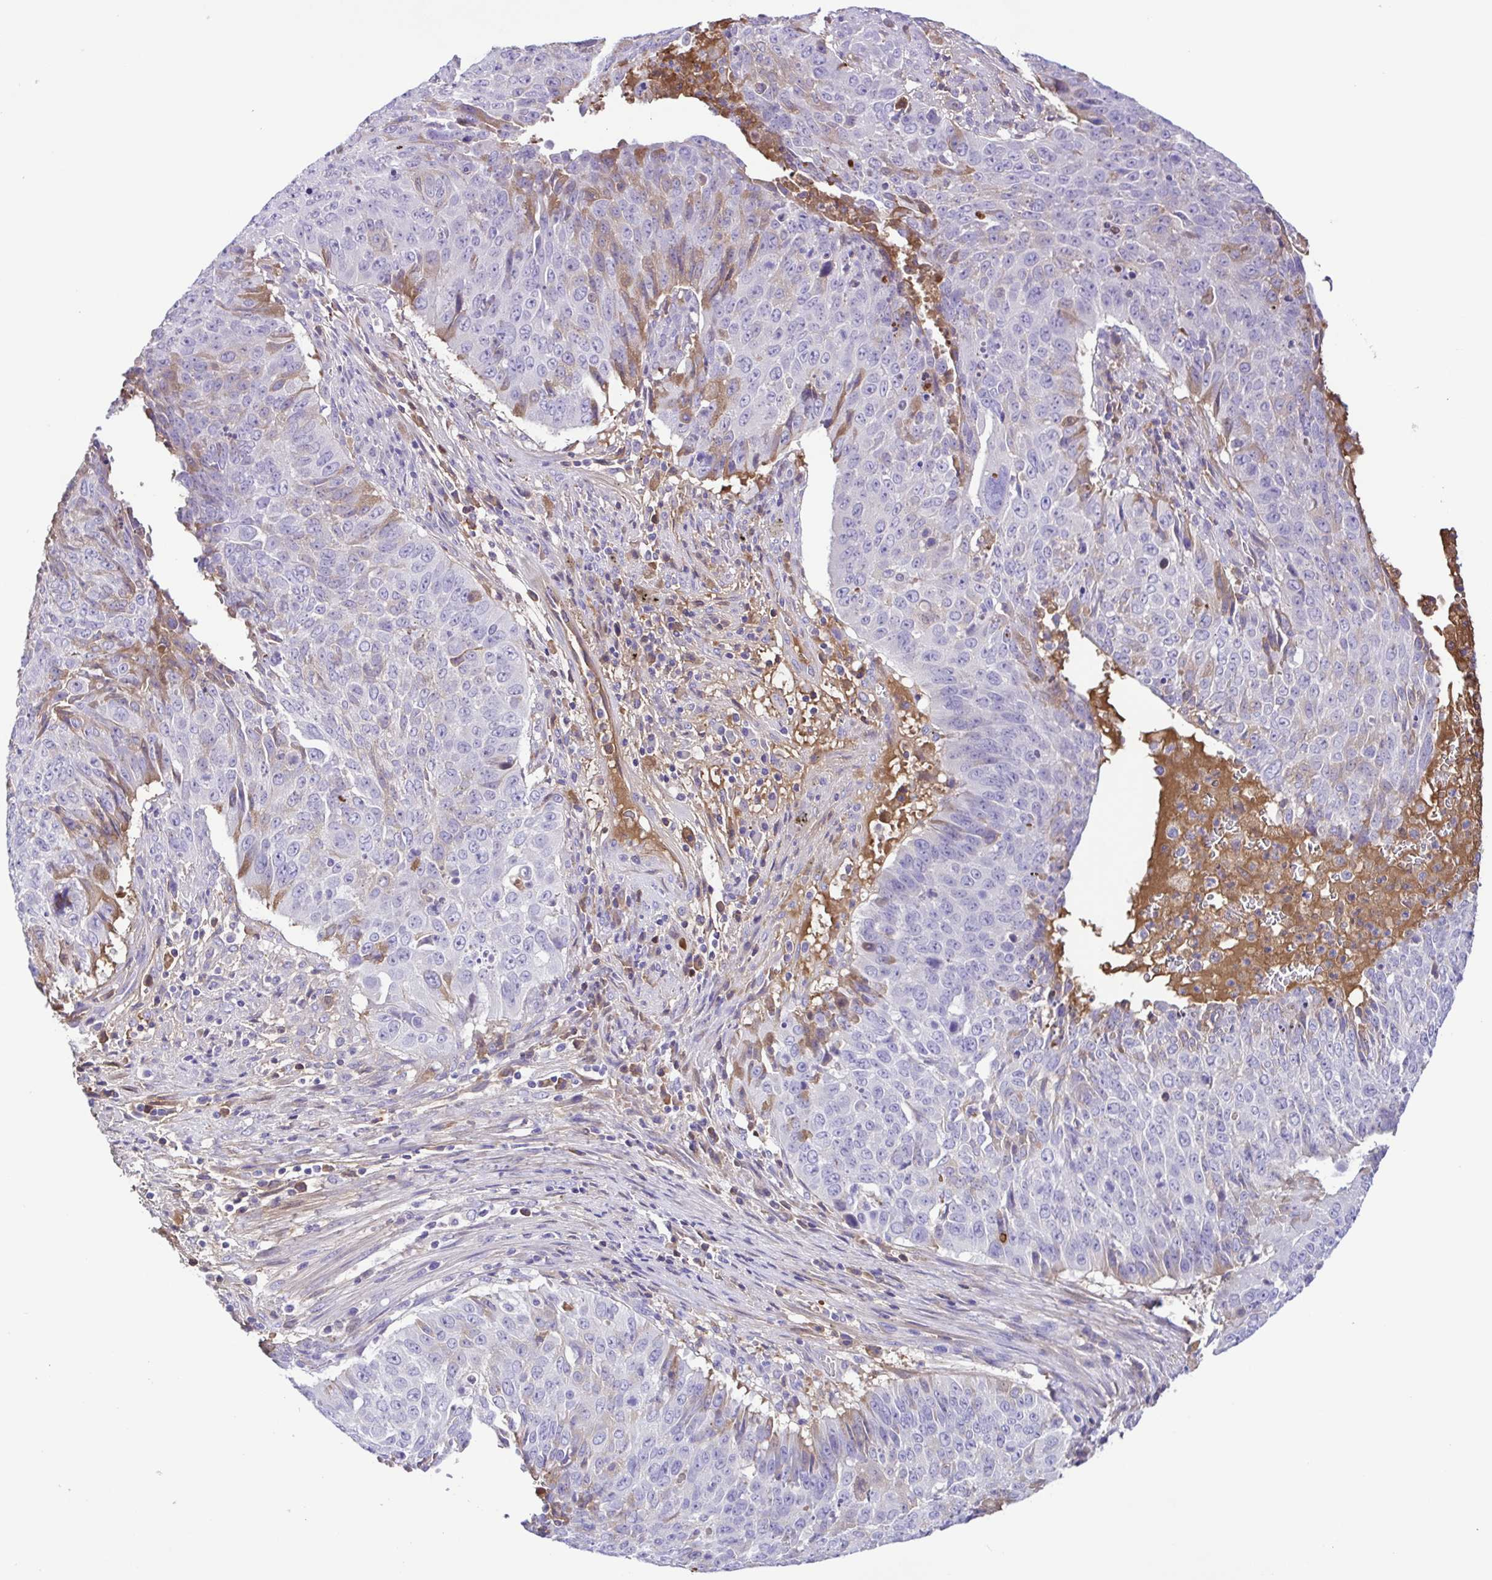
{"staining": {"intensity": "moderate", "quantity": "<25%", "location": "cytoplasmic/membranous"}, "tissue": "lung cancer", "cell_type": "Tumor cells", "image_type": "cancer", "snomed": [{"axis": "morphology", "description": "Normal tissue, NOS"}, {"axis": "morphology", "description": "Squamous cell carcinoma, NOS"}, {"axis": "topography", "description": "Bronchus"}, {"axis": "topography", "description": "Lung"}], "caption": "DAB immunohistochemical staining of squamous cell carcinoma (lung) exhibits moderate cytoplasmic/membranous protein staining in approximately <25% of tumor cells. Ihc stains the protein in brown and the nuclei are stained blue.", "gene": "IGFL1", "patient": {"sex": "male", "age": 64}}